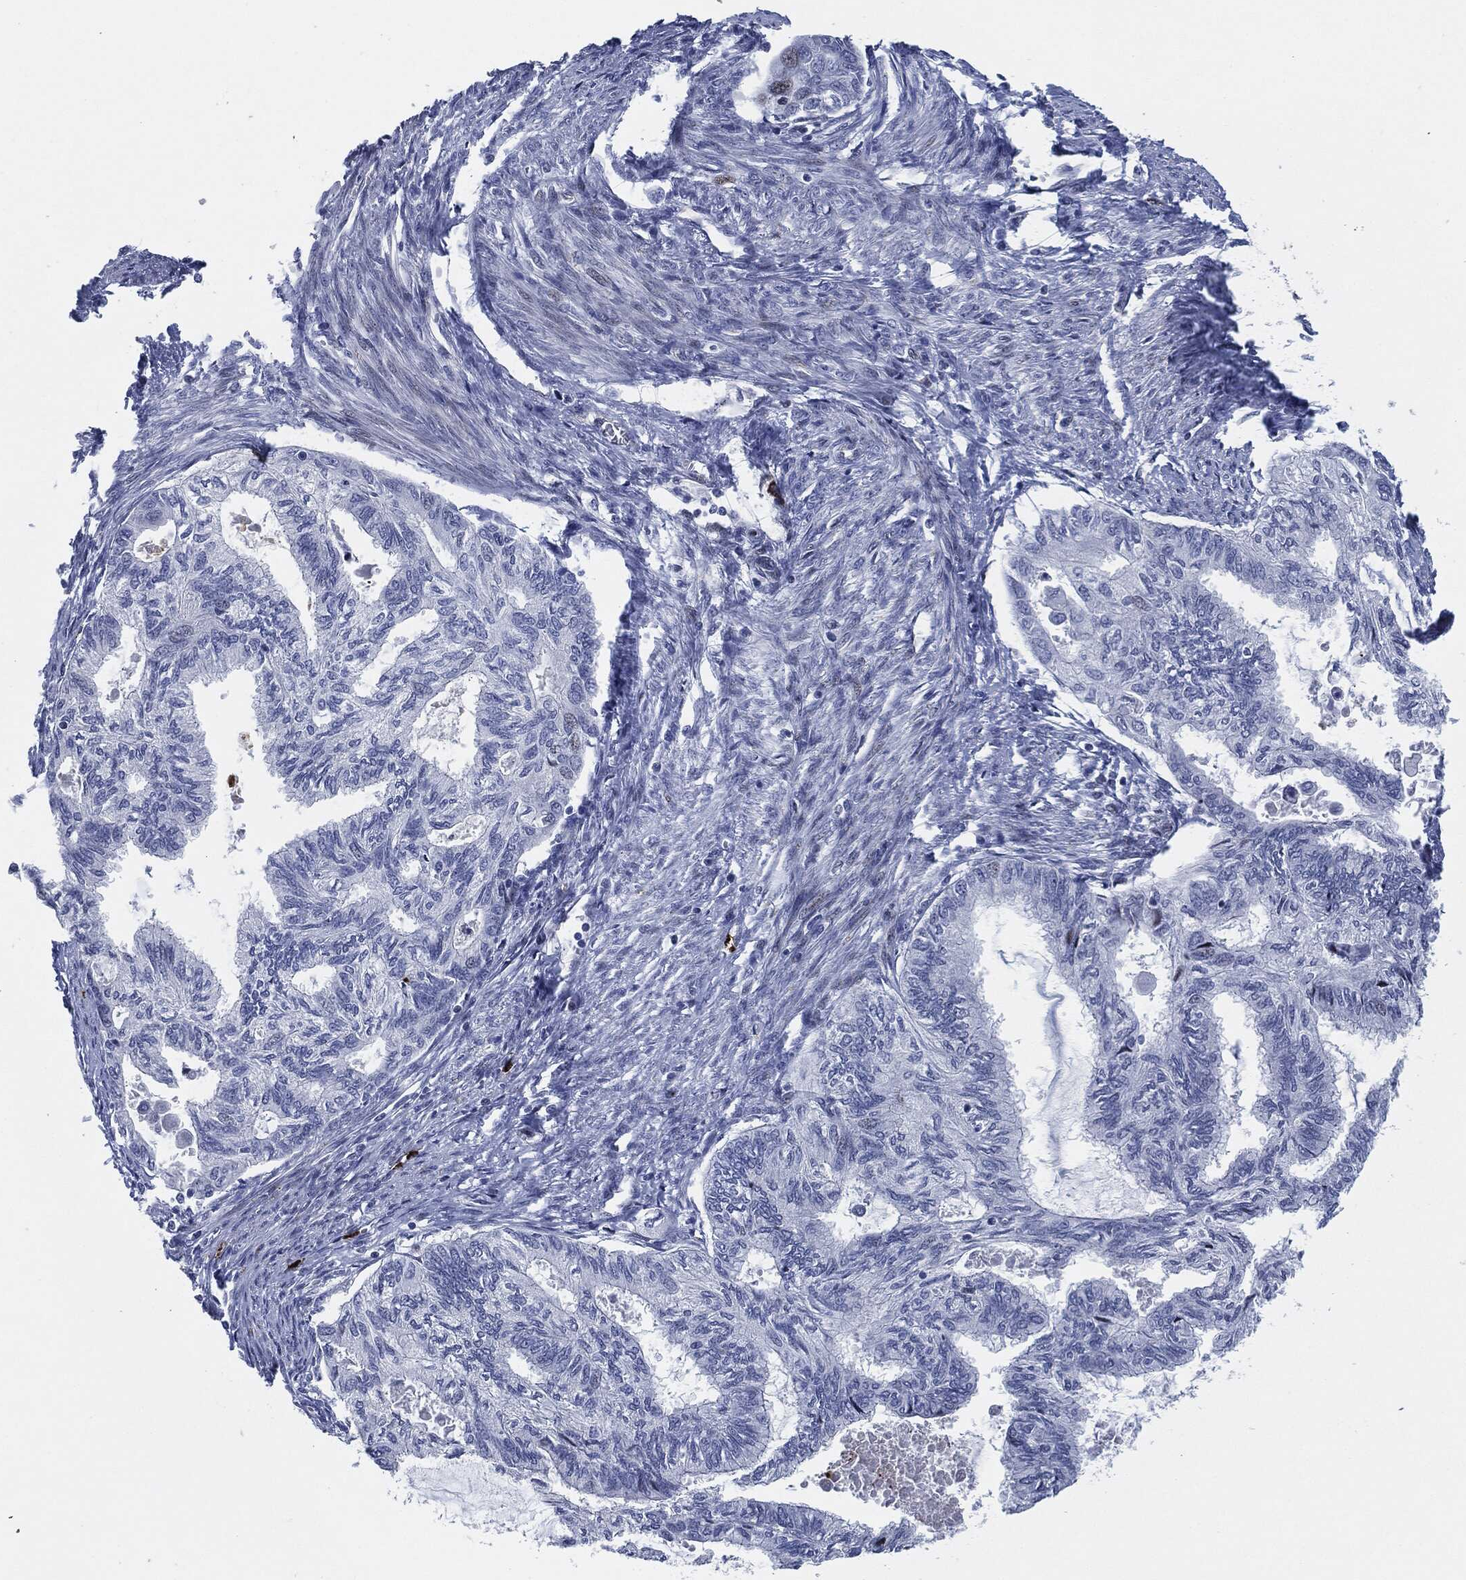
{"staining": {"intensity": "negative", "quantity": "none", "location": "none"}, "tissue": "endometrial cancer", "cell_type": "Tumor cells", "image_type": "cancer", "snomed": [{"axis": "morphology", "description": "Adenocarcinoma, NOS"}, {"axis": "topography", "description": "Endometrium"}], "caption": "High magnification brightfield microscopy of adenocarcinoma (endometrial) stained with DAB (brown) and counterstained with hematoxylin (blue): tumor cells show no significant expression. The staining was performed using DAB (3,3'-diaminobenzidine) to visualize the protein expression in brown, while the nuclei were stained in blue with hematoxylin (Magnification: 20x).", "gene": "MPO", "patient": {"sex": "female", "age": 86}}